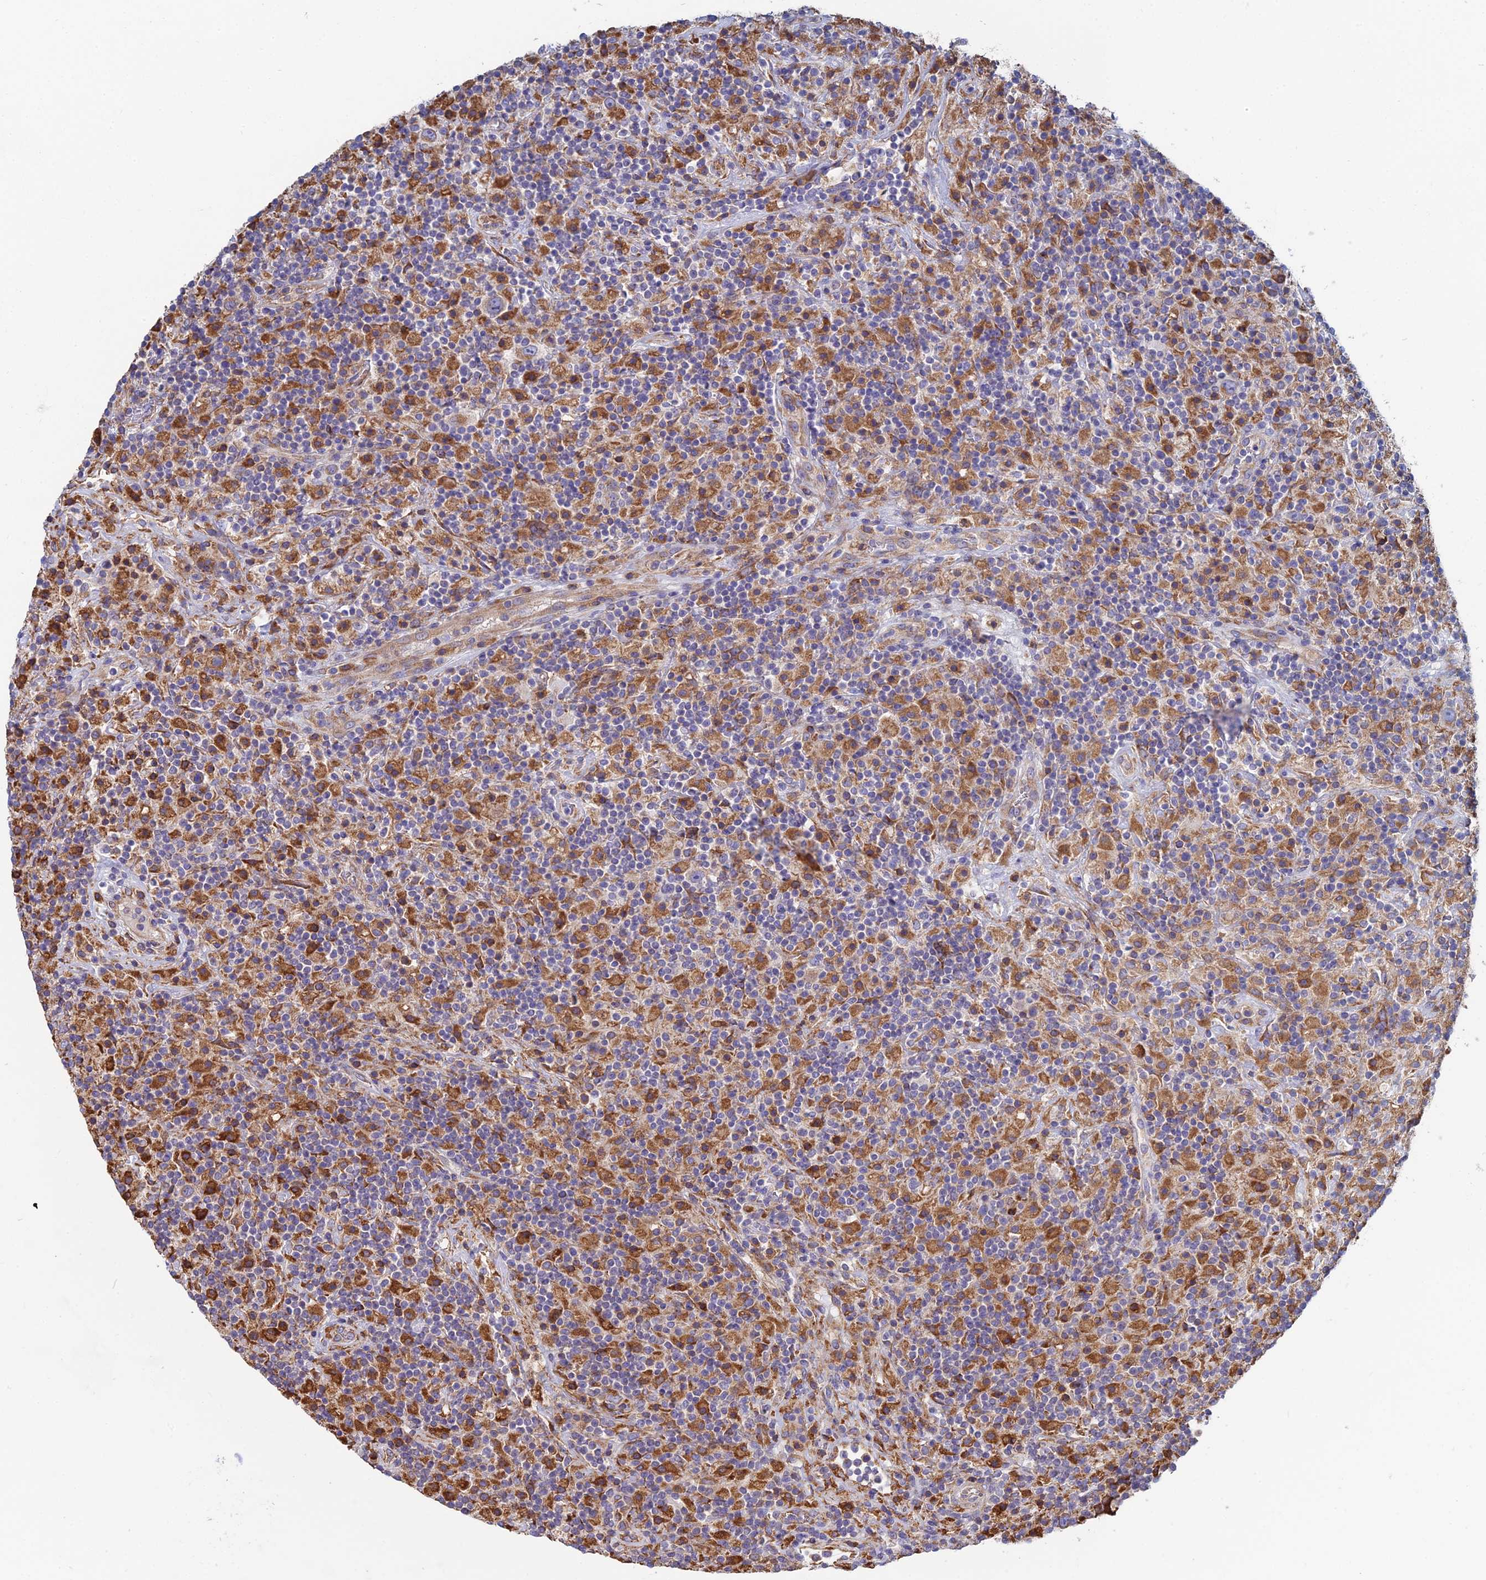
{"staining": {"intensity": "weak", "quantity": "25%-75%", "location": "cytoplasmic/membranous"}, "tissue": "lymphoma", "cell_type": "Tumor cells", "image_type": "cancer", "snomed": [{"axis": "morphology", "description": "Hodgkin's disease, NOS"}, {"axis": "topography", "description": "Lymph node"}], "caption": "This is an image of IHC staining of lymphoma, which shows weak expression in the cytoplasmic/membranous of tumor cells.", "gene": "CLCN3", "patient": {"sex": "male", "age": 70}}